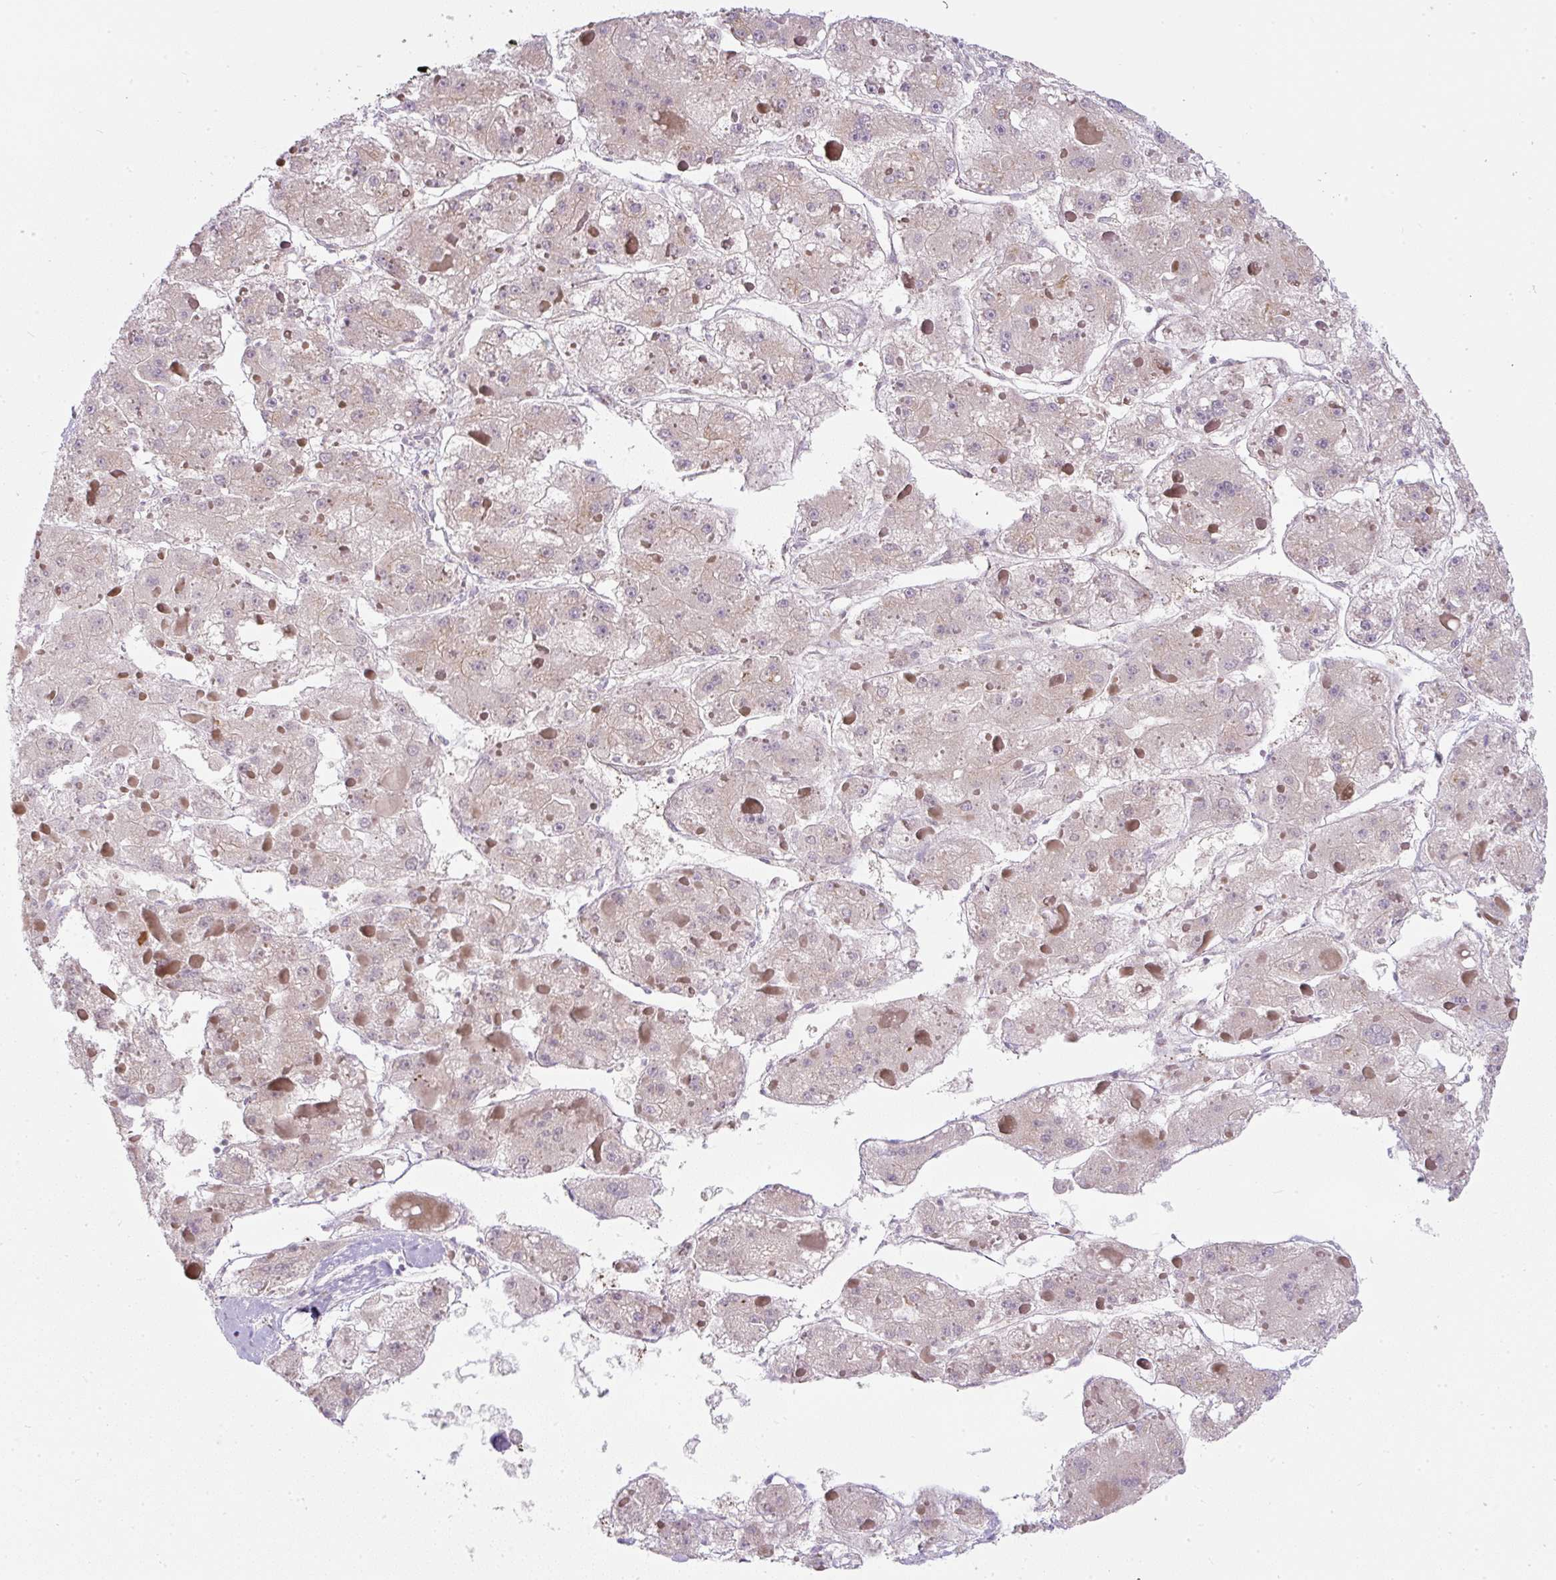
{"staining": {"intensity": "negative", "quantity": "none", "location": "none"}, "tissue": "liver cancer", "cell_type": "Tumor cells", "image_type": "cancer", "snomed": [{"axis": "morphology", "description": "Carcinoma, Hepatocellular, NOS"}, {"axis": "topography", "description": "Liver"}], "caption": "Protein analysis of liver cancer (hepatocellular carcinoma) demonstrates no significant positivity in tumor cells. Brightfield microscopy of immunohistochemistry stained with DAB (brown) and hematoxylin (blue), captured at high magnification.", "gene": "MLX", "patient": {"sex": "female", "age": 73}}